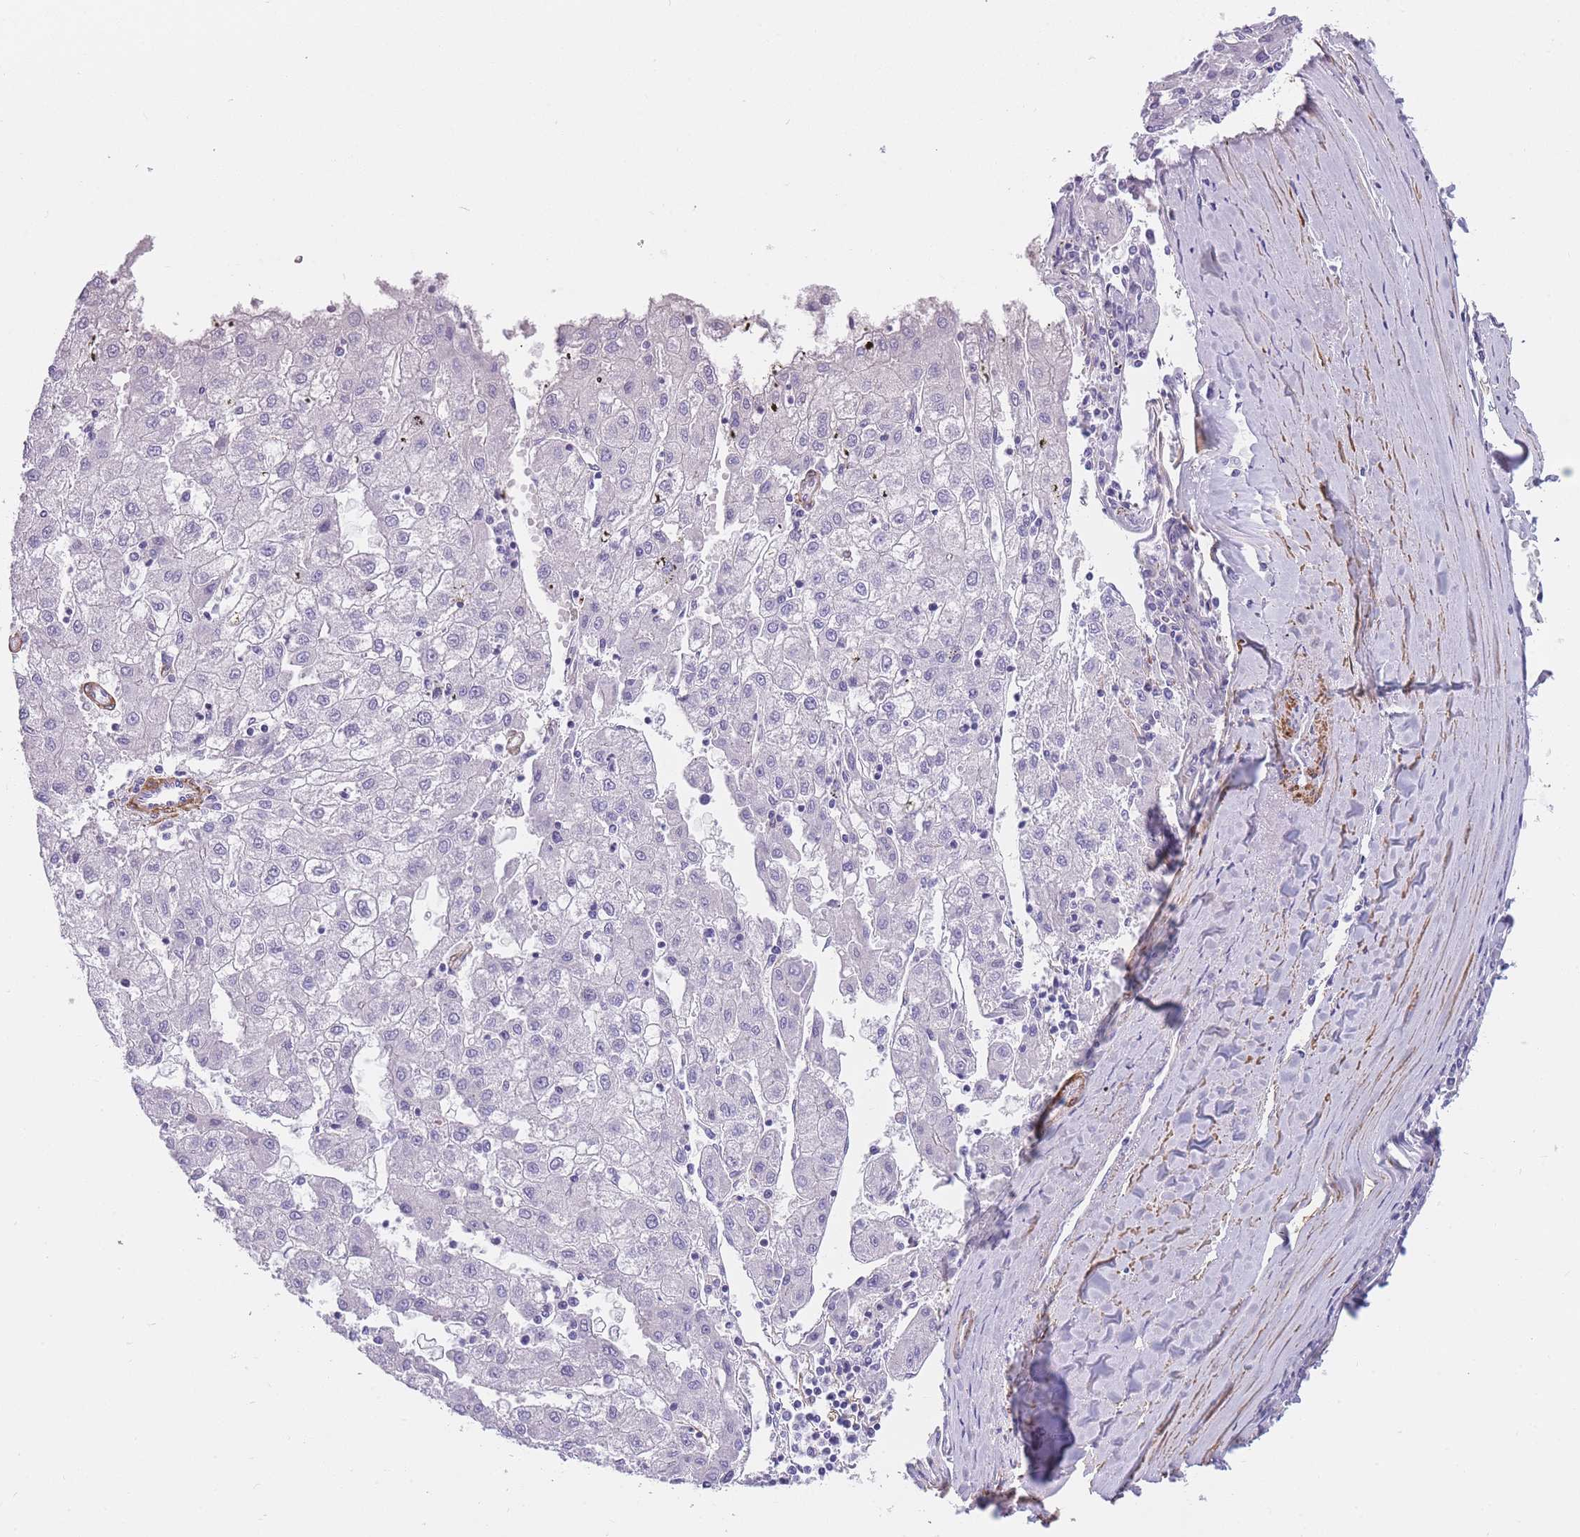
{"staining": {"intensity": "negative", "quantity": "none", "location": "none"}, "tissue": "liver cancer", "cell_type": "Tumor cells", "image_type": "cancer", "snomed": [{"axis": "morphology", "description": "Carcinoma, Hepatocellular, NOS"}, {"axis": "topography", "description": "Liver"}], "caption": "Liver hepatocellular carcinoma stained for a protein using immunohistochemistry displays no expression tumor cells.", "gene": "FAM124A", "patient": {"sex": "male", "age": 72}}